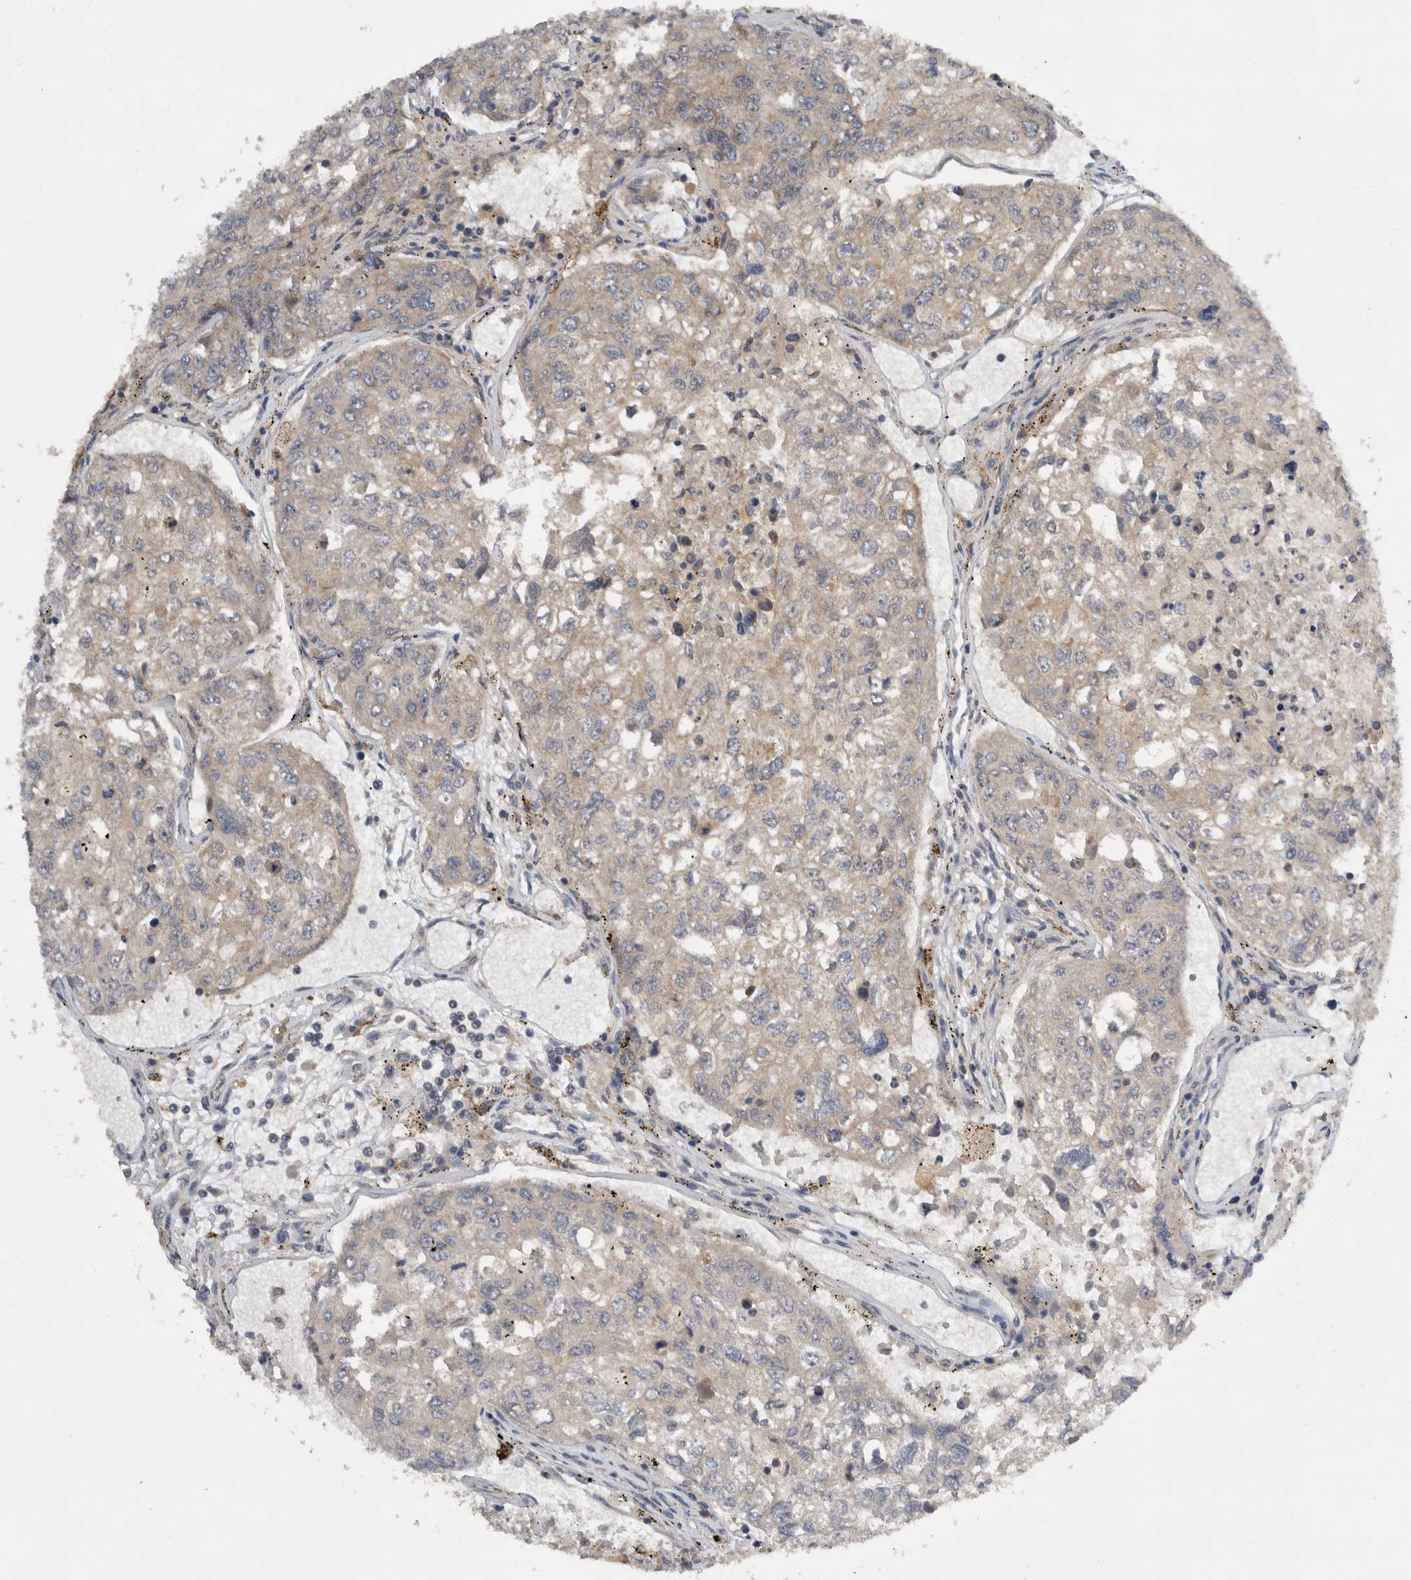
{"staining": {"intensity": "negative", "quantity": "none", "location": "none"}, "tissue": "urothelial cancer", "cell_type": "Tumor cells", "image_type": "cancer", "snomed": [{"axis": "morphology", "description": "Urothelial carcinoma, High grade"}, {"axis": "topography", "description": "Lymph node"}, {"axis": "topography", "description": "Urinary bladder"}], "caption": "Urothelial carcinoma (high-grade) was stained to show a protein in brown. There is no significant expression in tumor cells.", "gene": "SCARA5", "patient": {"sex": "male", "age": 51}}